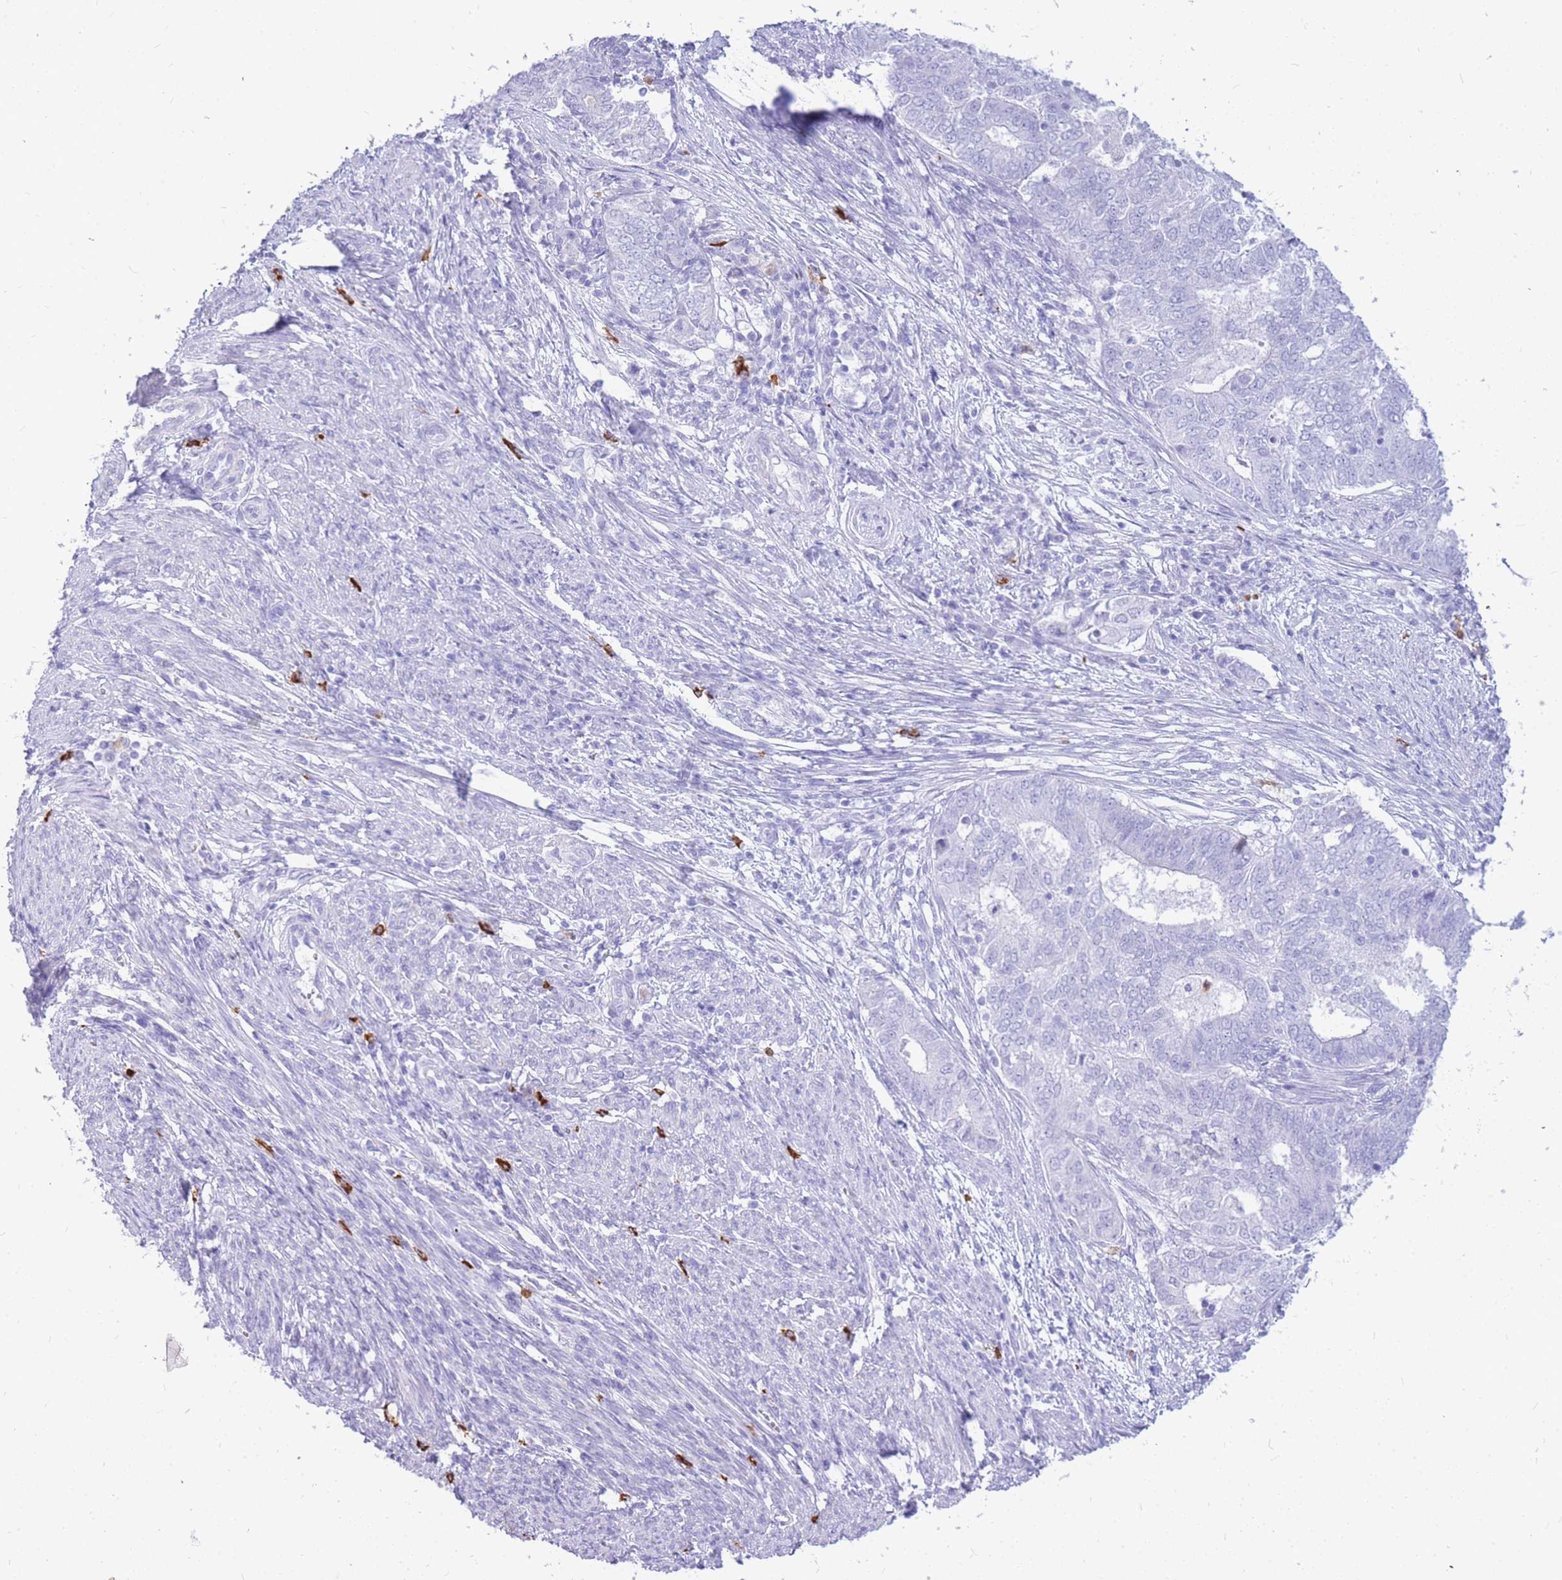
{"staining": {"intensity": "negative", "quantity": "none", "location": "none"}, "tissue": "endometrial cancer", "cell_type": "Tumor cells", "image_type": "cancer", "snomed": [{"axis": "morphology", "description": "Adenocarcinoma, NOS"}, {"axis": "topography", "description": "Endometrium"}], "caption": "The histopathology image demonstrates no significant staining in tumor cells of endometrial adenocarcinoma.", "gene": "HERC1", "patient": {"sex": "female", "age": 62}}